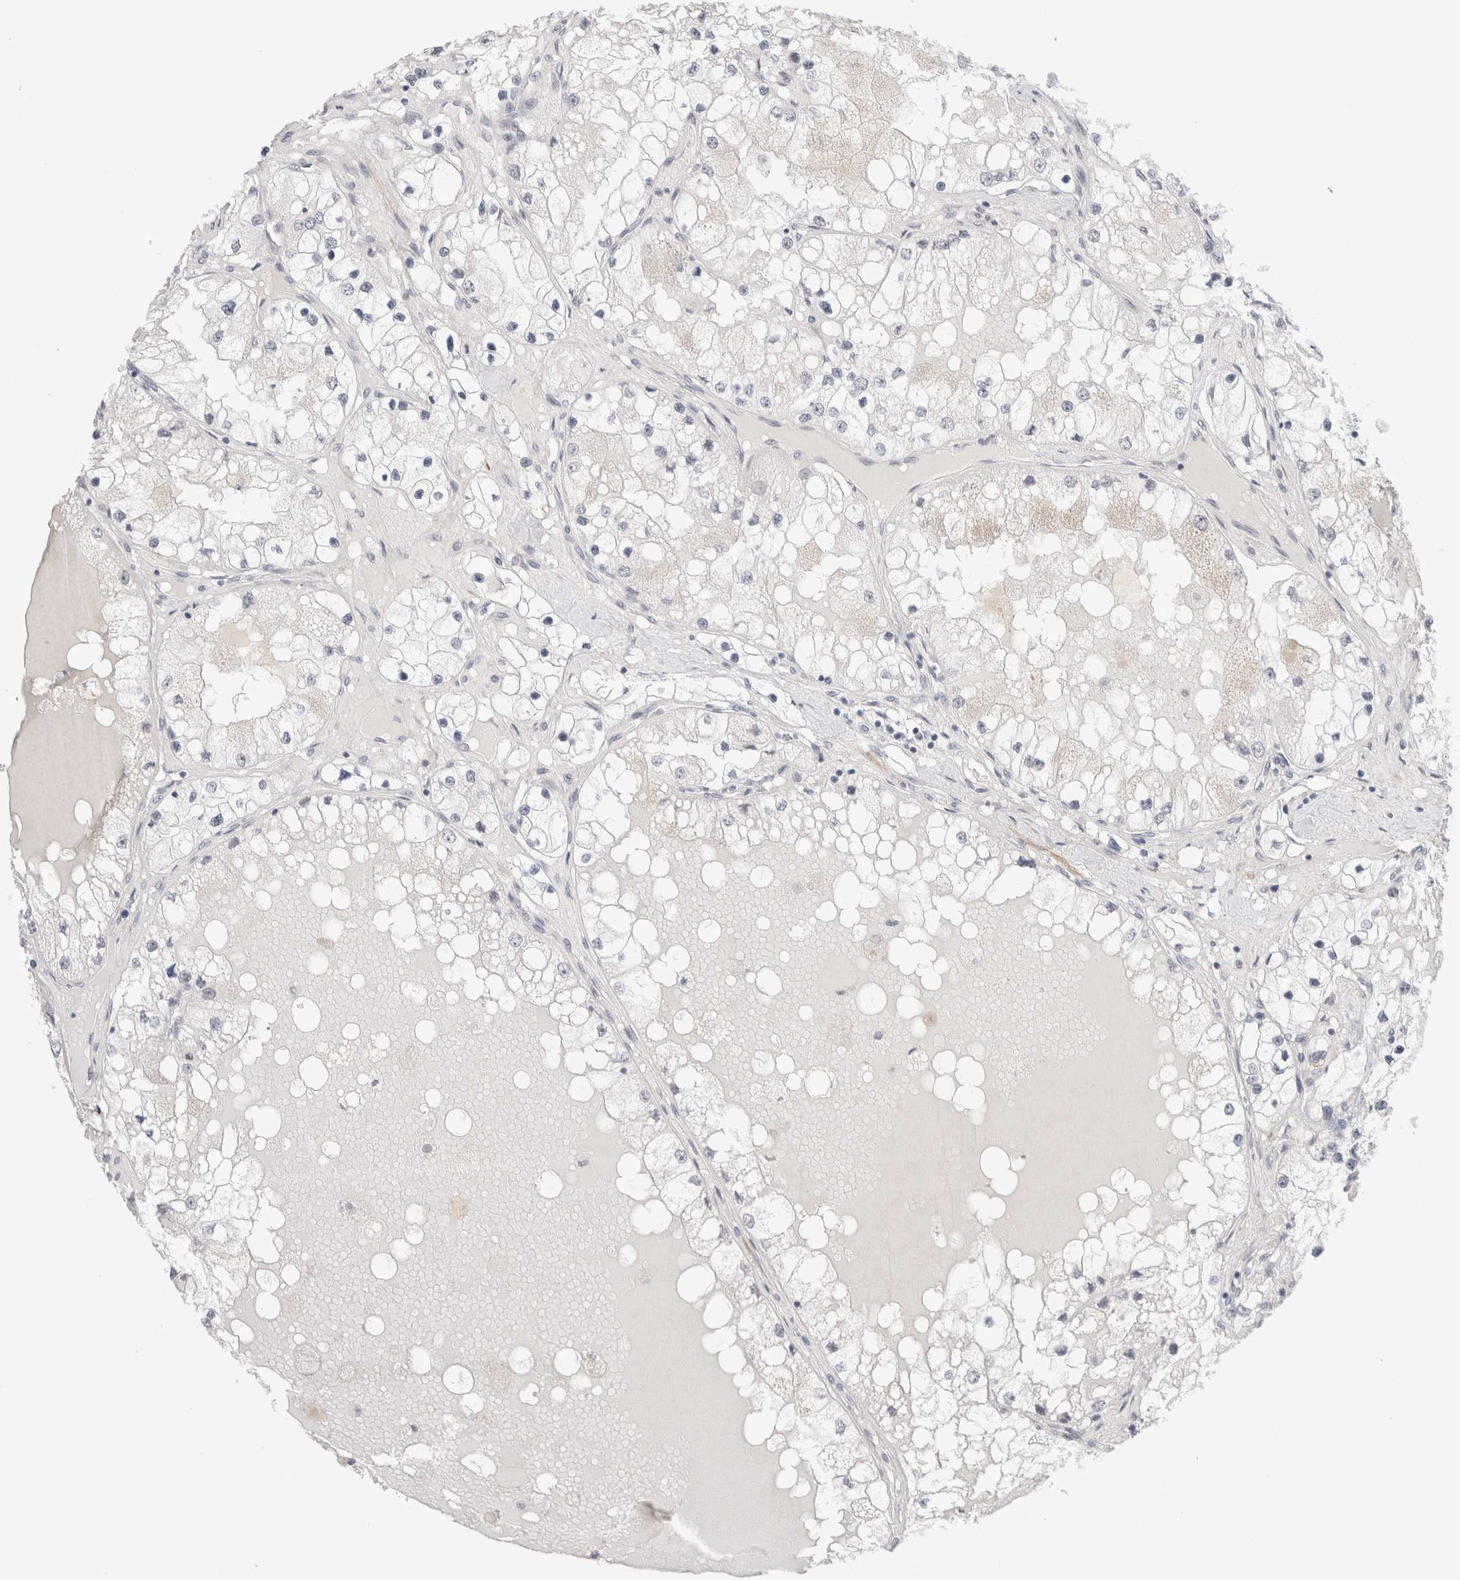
{"staining": {"intensity": "negative", "quantity": "none", "location": "none"}, "tissue": "renal cancer", "cell_type": "Tumor cells", "image_type": "cancer", "snomed": [{"axis": "morphology", "description": "Adenocarcinoma, NOS"}, {"axis": "topography", "description": "Kidney"}], "caption": "Immunohistochemistry (IHC) photomicrograph of neoplastic tissue: human renal cancer (adenocarcinoma) stained with DAB (3,3'-diaminobenzidine) displays no significant protein staining in tumor cells.", "gene": "HDLBP", "patient": {"sex": "male", "age": 68}}